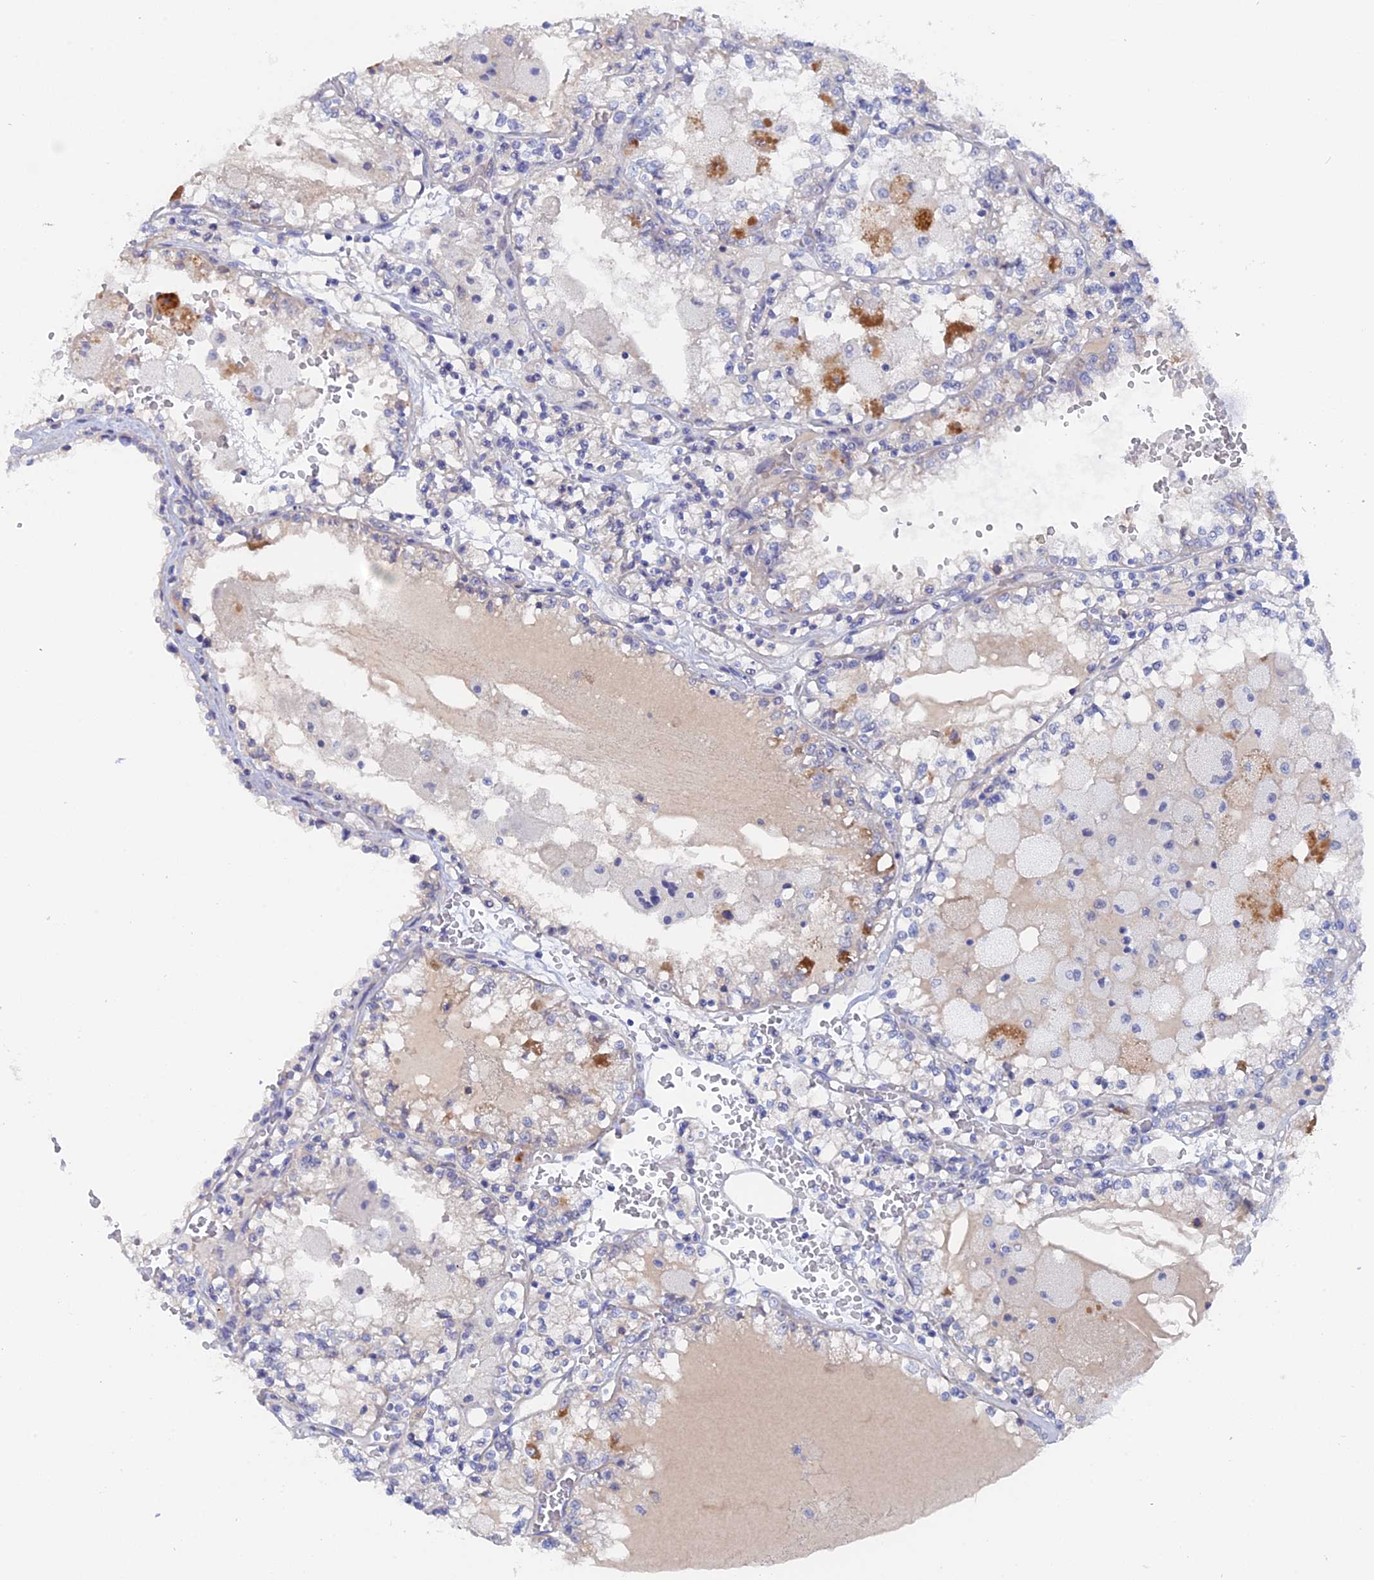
{"staining": {"intensity": "negative", "quantity": "none", "location": "none"}, "tissue": "renal cancer", "cell_type": "Tumor cells", "image_type": "cancer", "snomed": [{"axis": "morphology", "description": "Adenocarcinoma, NOS"}, {"axis": "topography", "description": "Kidney"}], "caption": "An immunohistochemistry (IHC) histopathology image of renal cancer is shown. There is no staining in tumor cells of renal cancer. Brightfield microscopy of immunohistochemistry (IHC) stained with DAB (3,3'-diaminobenzidine) (brown) and hematoxylin (blue), captured at high magnification.", "gene": "DACT3", "patient": {"sex": "female", "age": 56}}